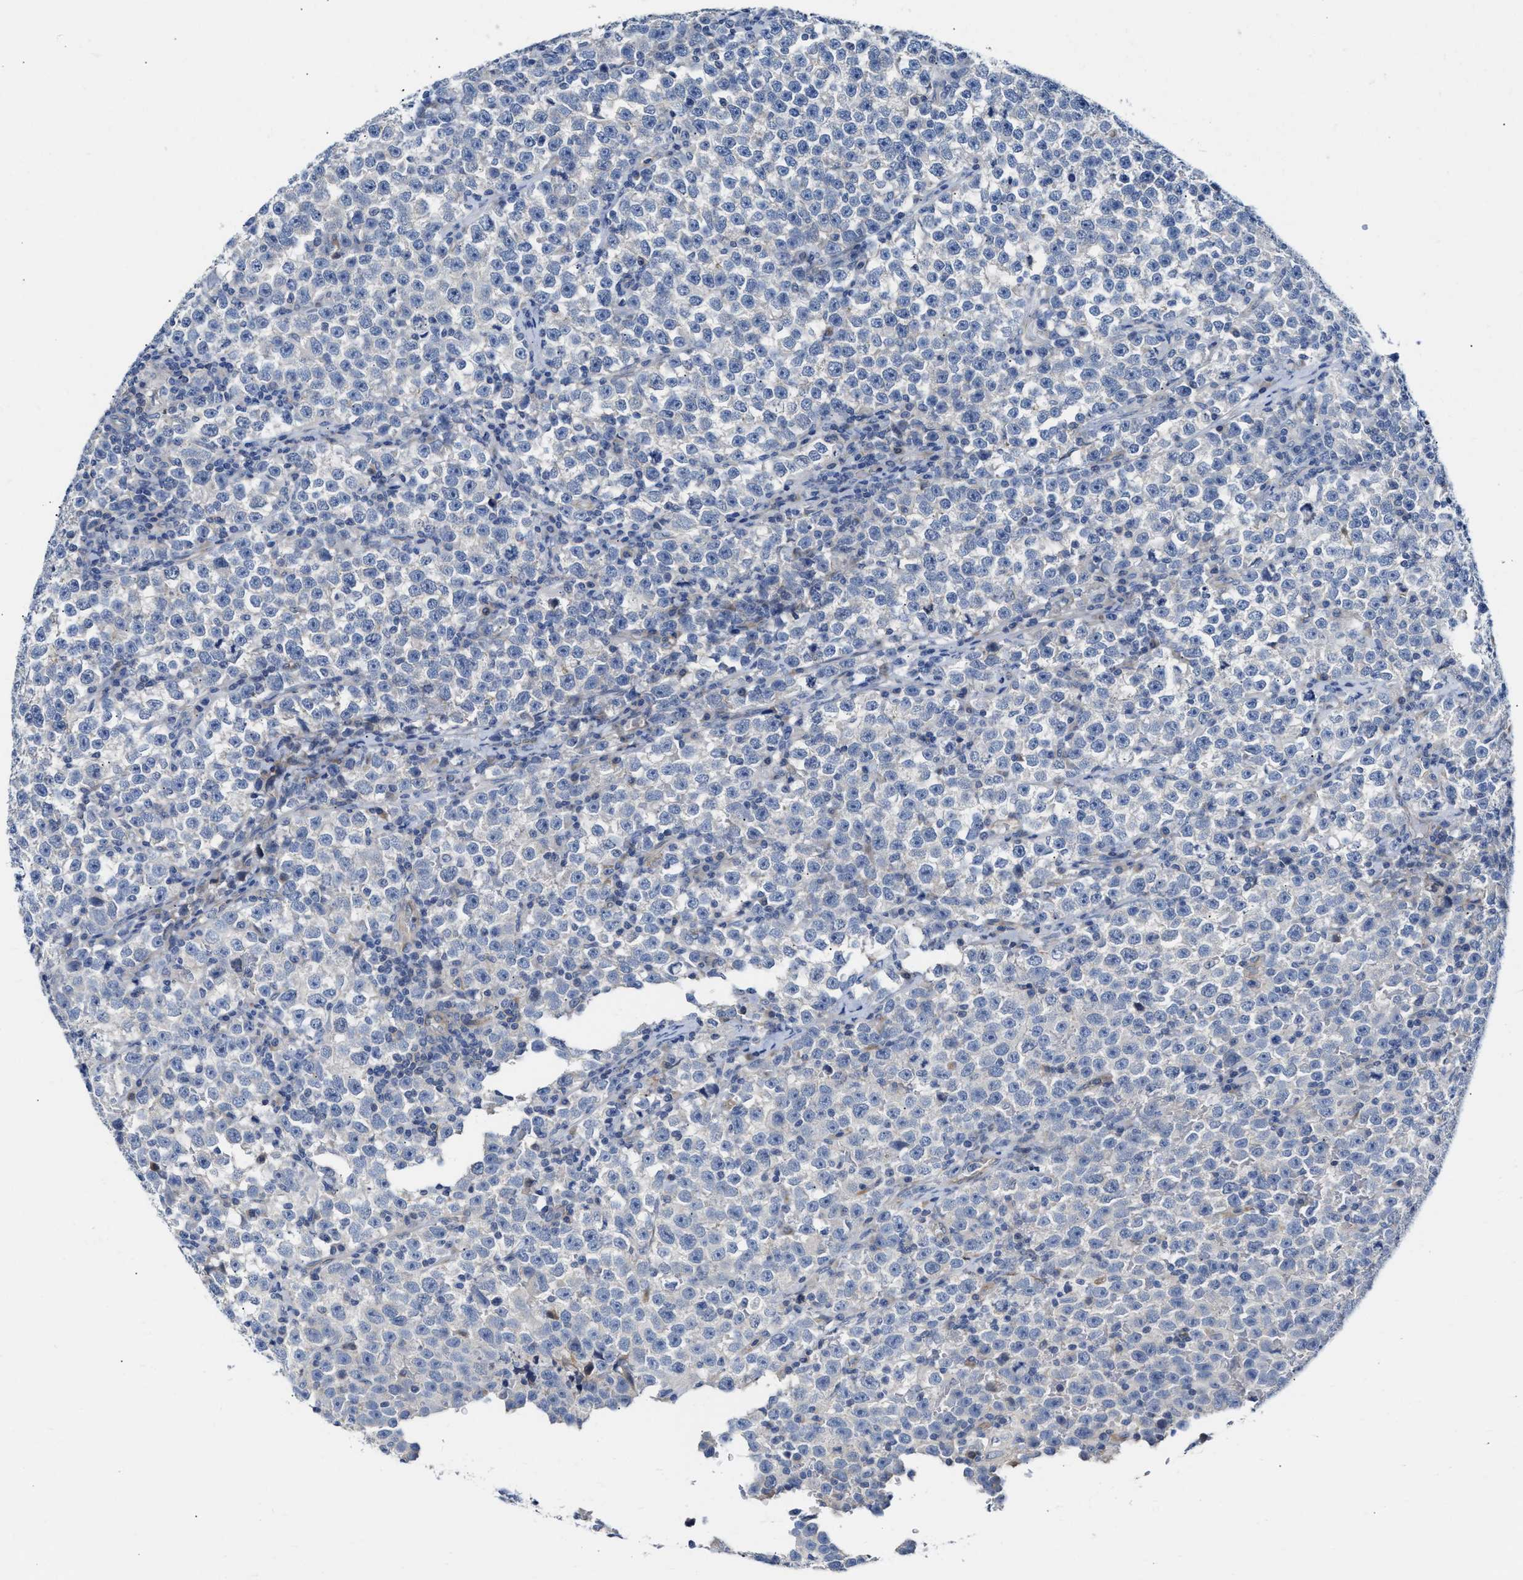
{"staining": {"intensity": "negative", "quantity": "none", "location": "none"}, "tissue": "testis cancer", "cell_type": "Tumor cells", "image_type": "cancer", "snomed": [{"axis": "morphology", "description": "Seminoma, NOS"}, {"axis": "topography", "description": "Testis"}], "caption": "There is no significant staining in tumor cells of testis cancer (seminoma). (Brightfield microscopy of DAB (3,3'-diaminobenzidine) immunohistochemistry (IHC) at high magnification).", "gene": "FHL1", "patient": {"sex": "male", "age": 43}}